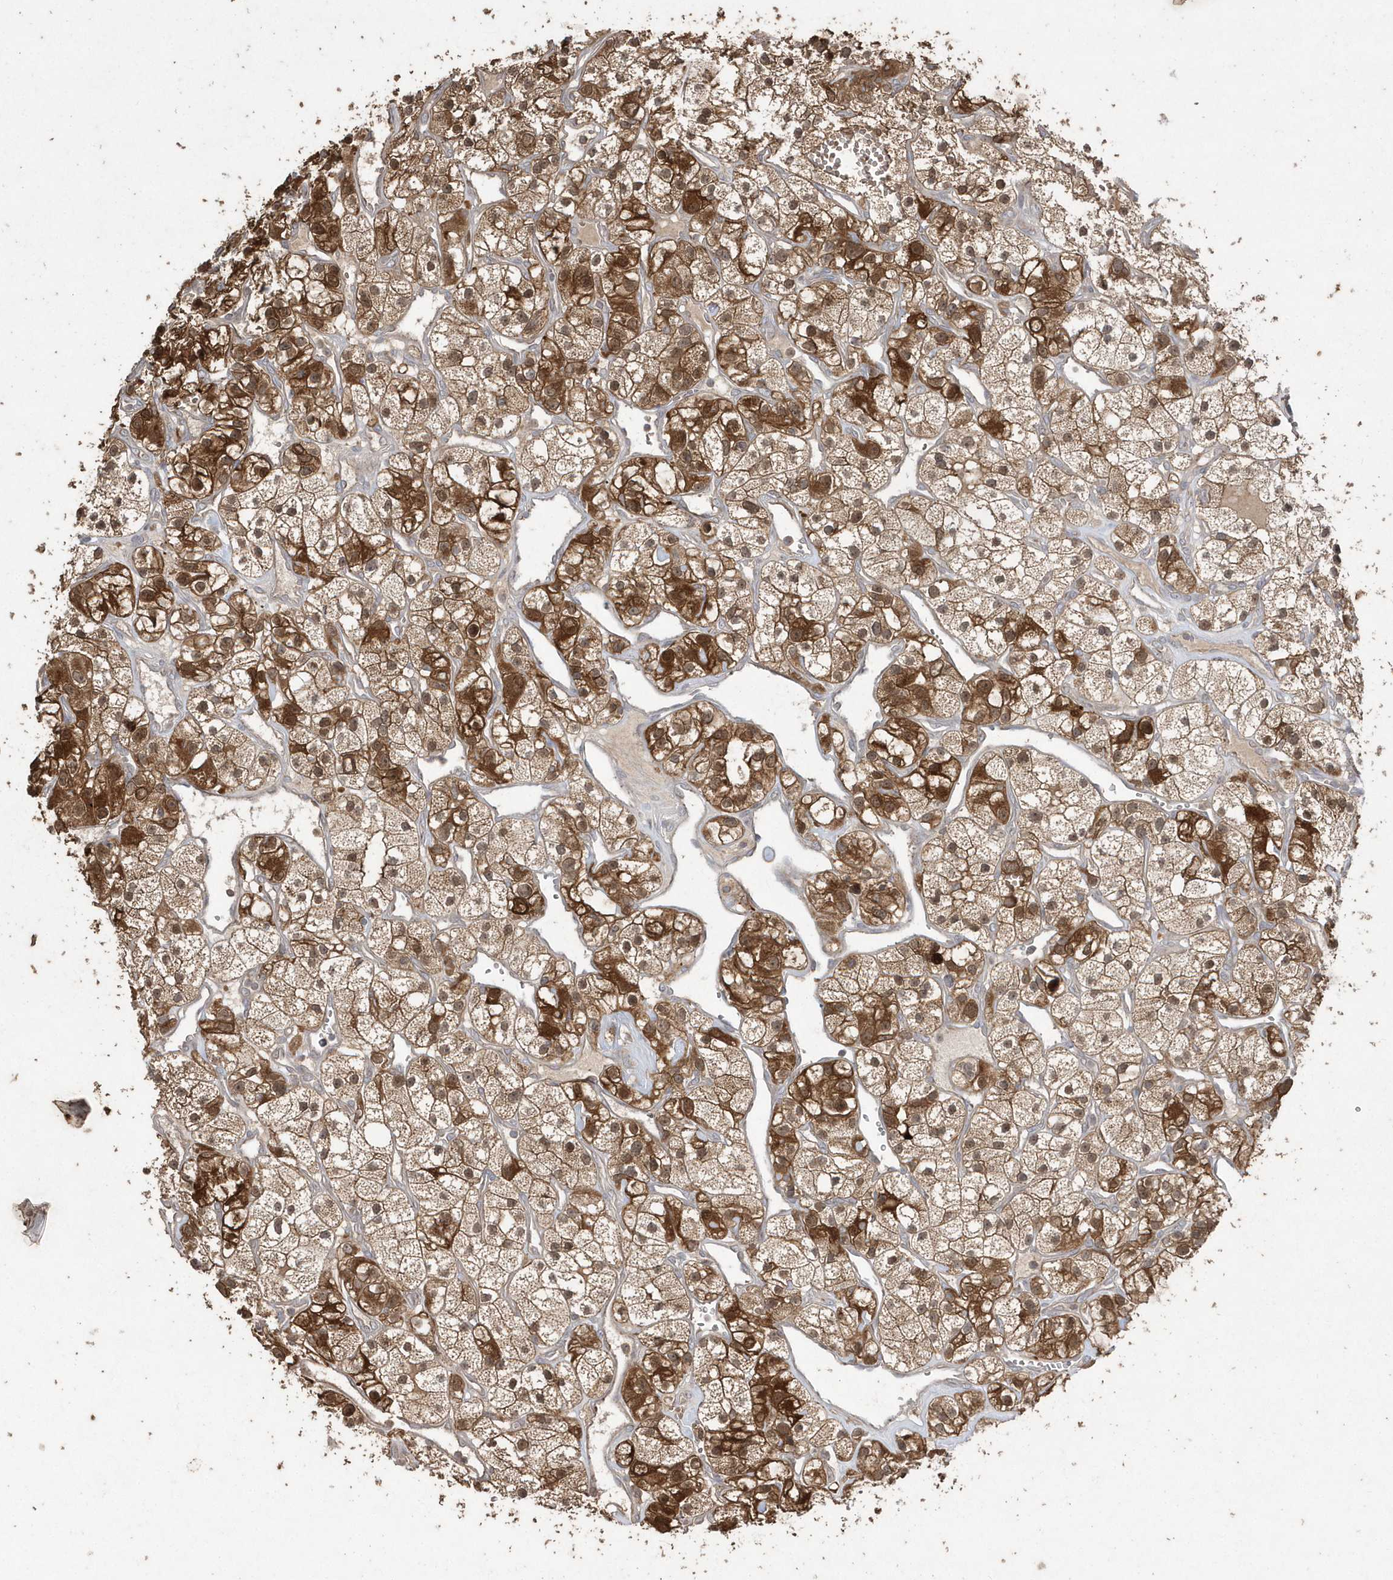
{"staining": {"intensity": "strong", "quantity": "25%-75%", "location": "cytoplasmic/membranous"}, "tissue": "renal cancer", "cell_type": "Tumor cells", "image_type": "cancer", "snomed": [{"axis": "morphology", "description": "Adenocarcinoma, NOS"}, {"axis": "topography", "description": "Kidney"}], "caption": "An image showing strong cytoplasmic/membranous staining in approximately 25%-75% of tumor cells in renal cancer, as visualized by brown immunohistochemical staining.", "gene": "GEMIN6", "patient": {"sex": "female", "age": 57}}